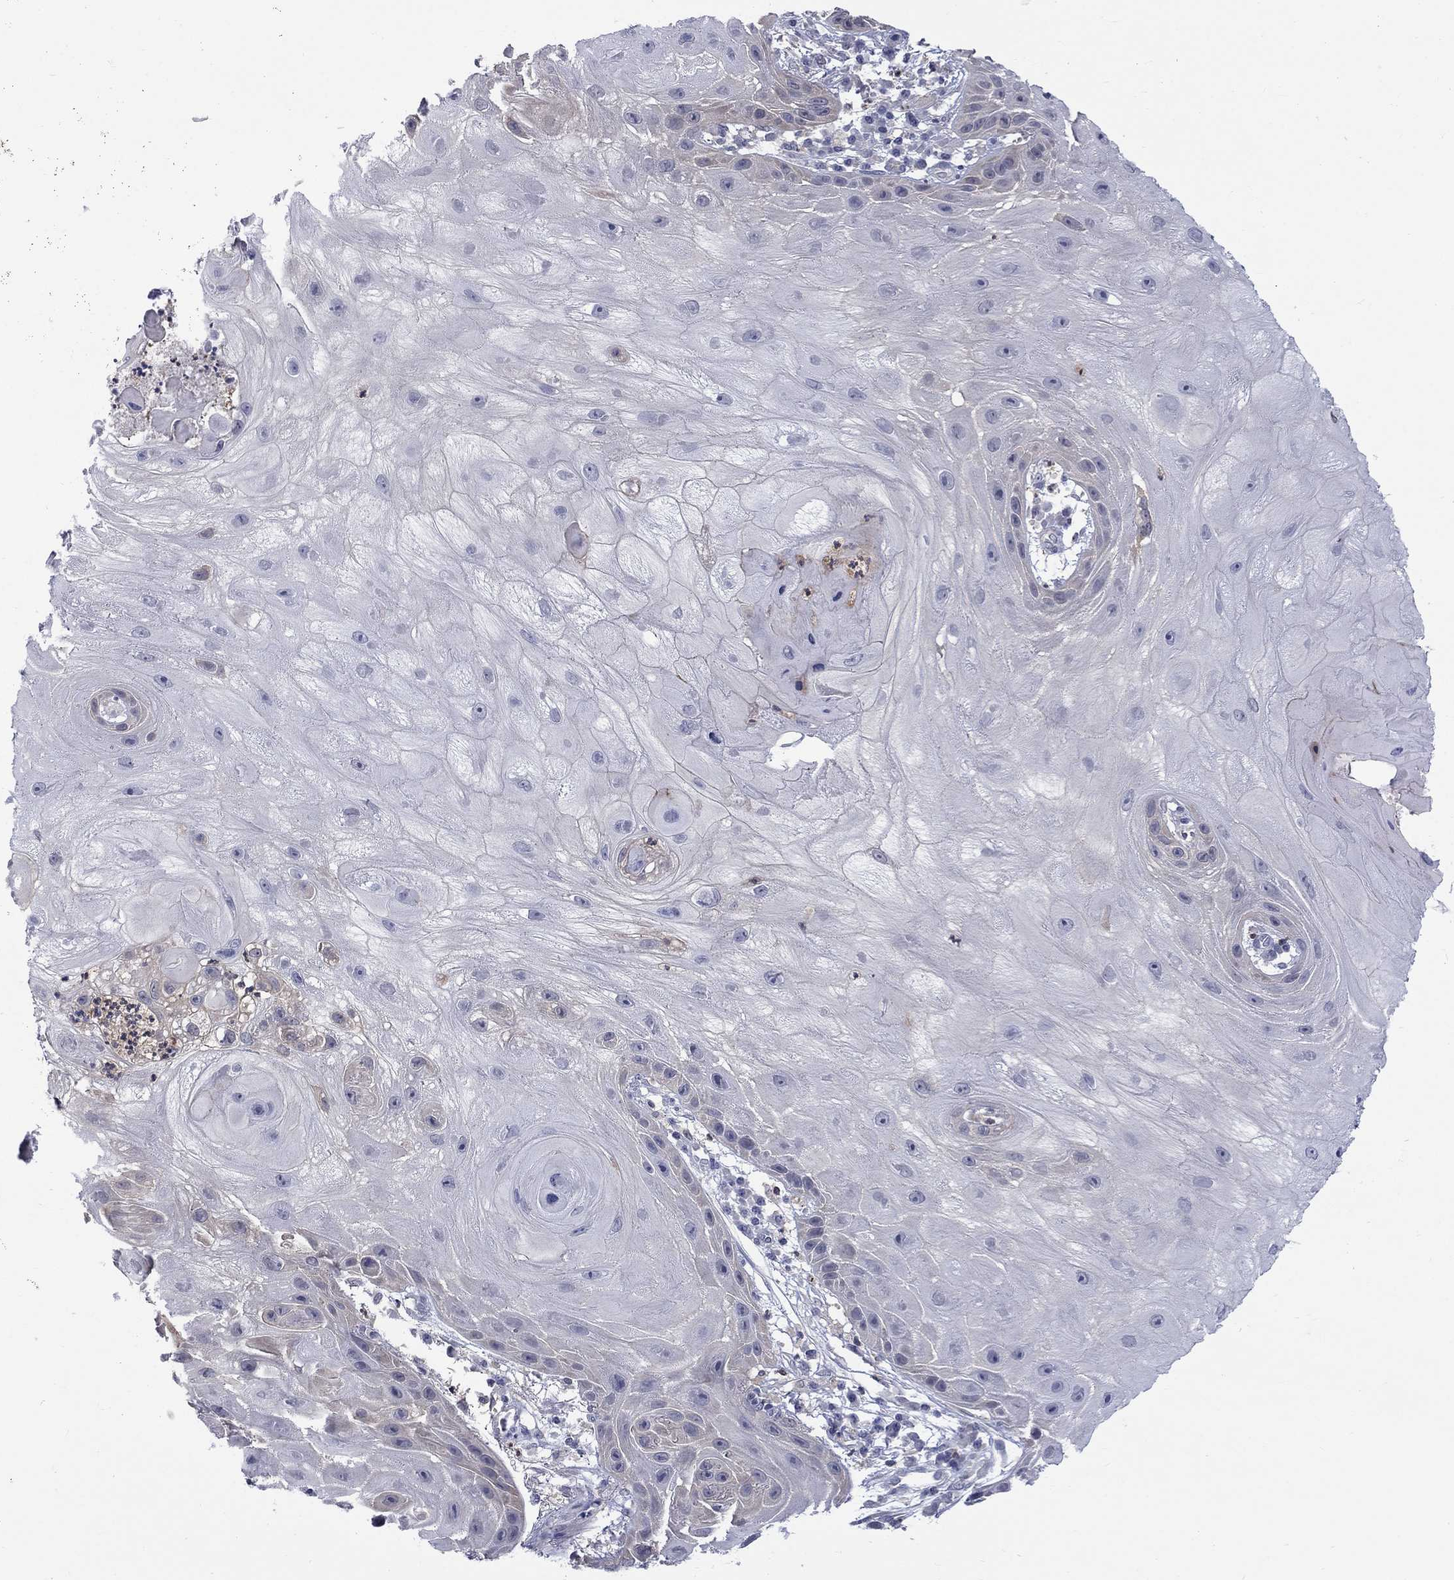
{"staining": {"intensity": "negative", "quantity": "none", "location": "none"}, "tissue": "skin cancer", "cell_type": "Tumor cells", "image_type": "cancer", "snomed": [{"axis": "morphology", "description": "Normal tissue, NOS"}, {"axis": "morphology", "description": "Squamous cell carcinoma, NOS"}, {"axis": "topography", "description": "Skin"}], "caption": "This is a histopathology image of immunohistochemistry staining of skin cancer, which shows no expression in tumor cells.", "gene": "HKDC1", "patient": {"sex": "male", "age": 79}}